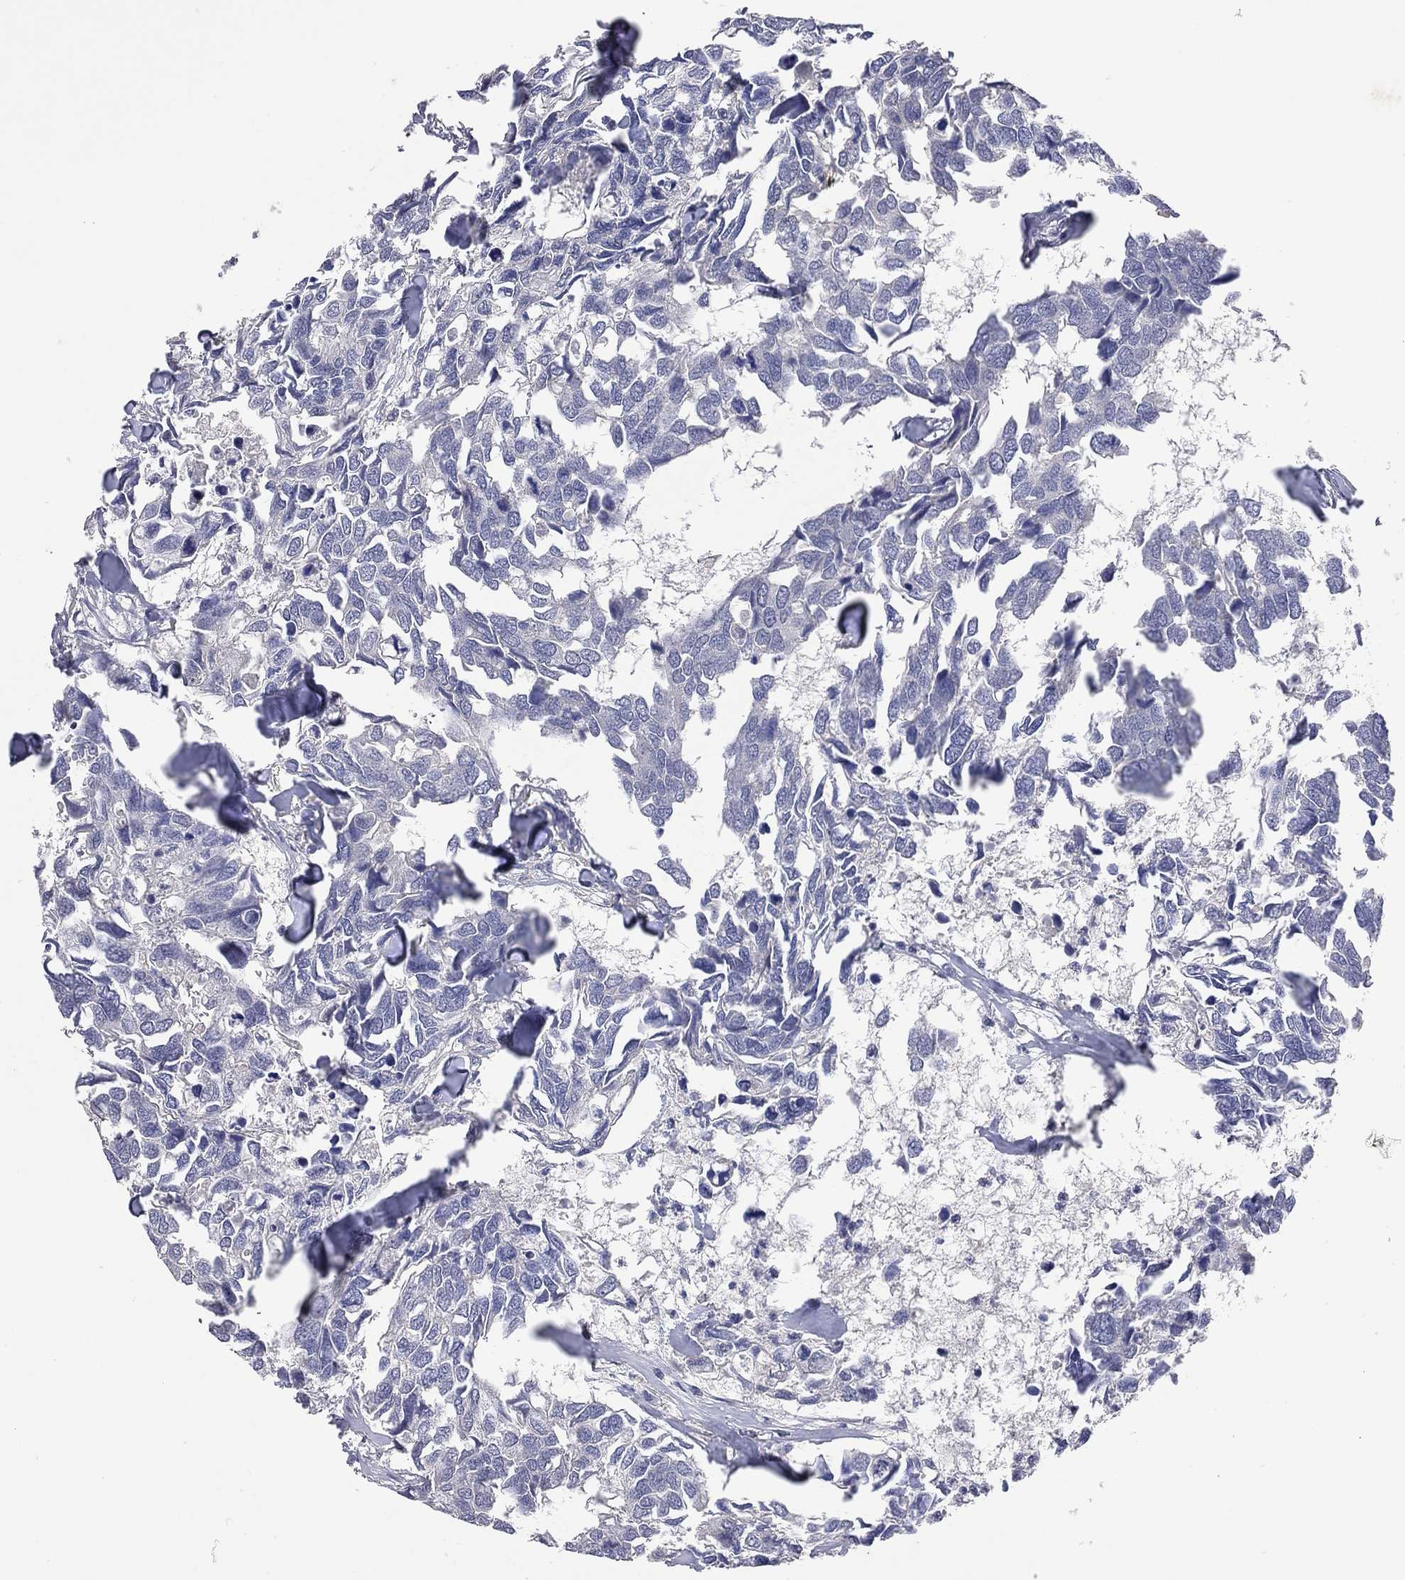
{"staining": {"intensity": "negative", "quantity": "none", "location": "none"}, "tissue": "breast cancer", "cell_type": "Tumor cells", "image_type": "cancer", "snomed": [{"axis": "morphology", "description": "Duct carcinoma"}, {"axis": "topography", "description": "Breast"}], "caption": "This photomicrograph is of intraductal carcinoma (breast) stained with immunohistochemistry (IHC) to label a protein in brown with the nuclei are counter-stained blue. There is no expression in tumor cells.", "gene": "MMP13", "patient": {"sex": "female", "age": 83}}